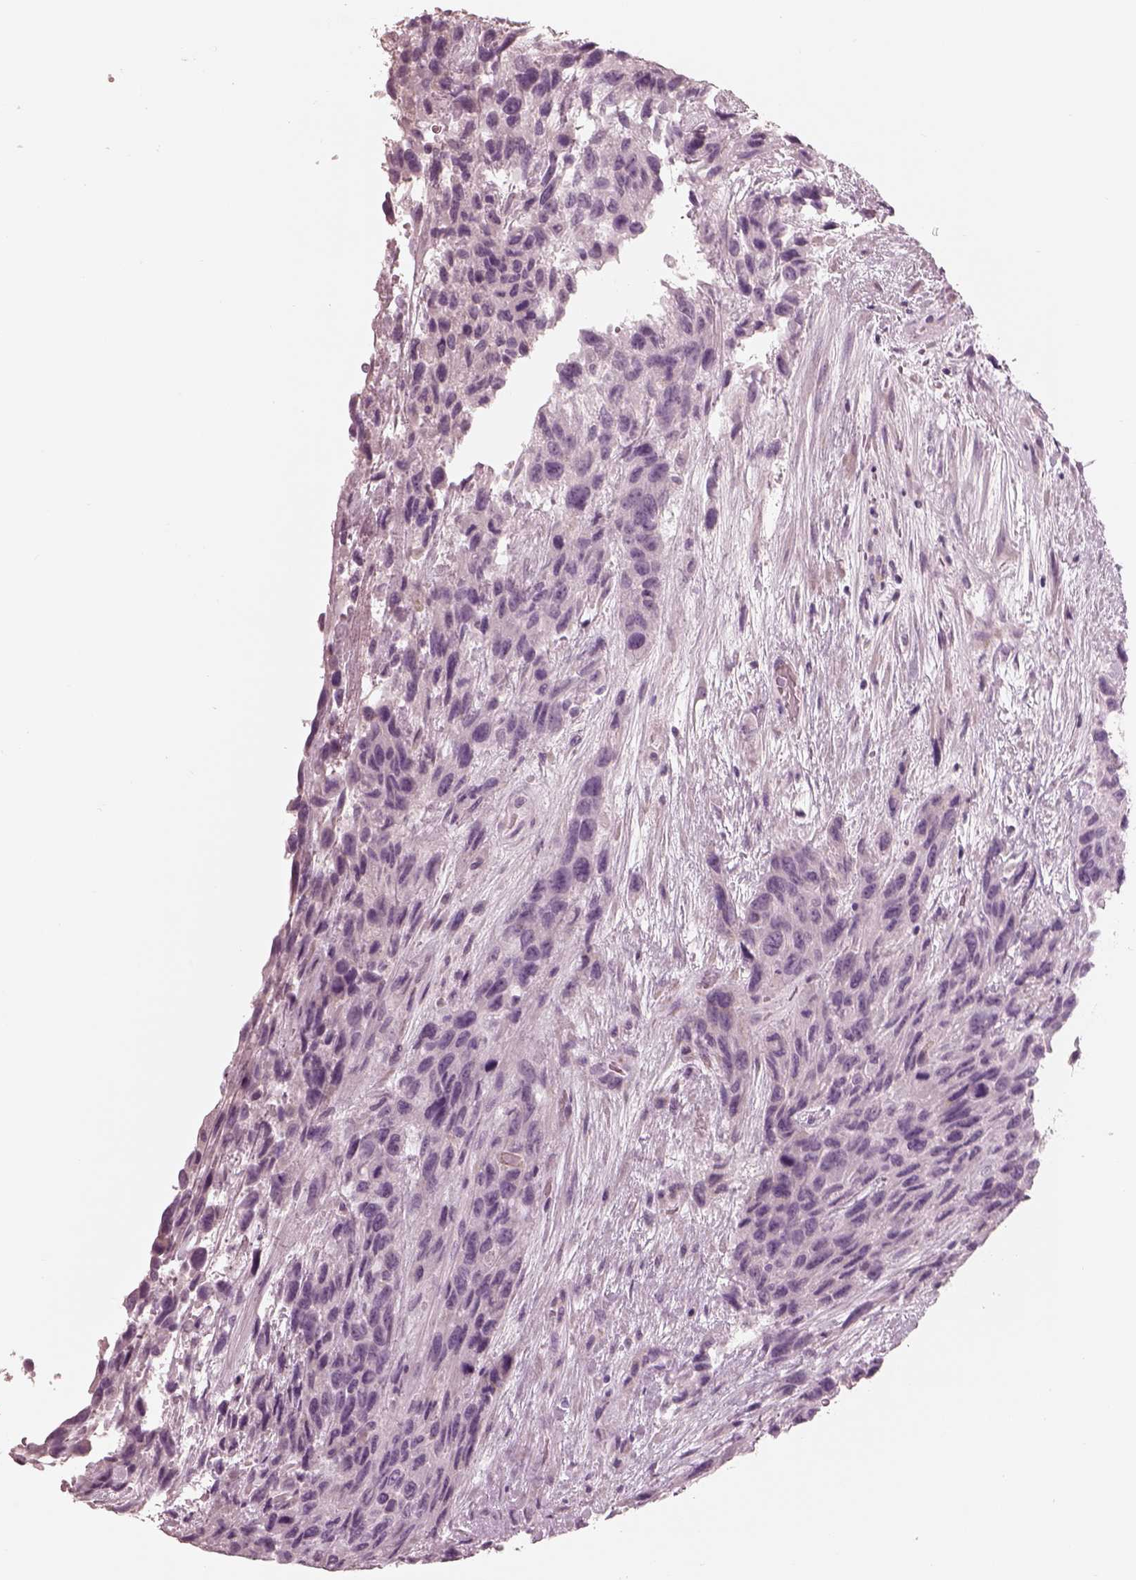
{"staining": {"intensity": "negative", "quantity": "none", "location": "none"}, "tissue": "urothelial cancer", "cell_type": "Tumor cells", "image_type": "cancer", "snomed": [{"axis": "morphology", "description": "Urothelial carcinoma, High grade"}, {"axis": "topography", "description": "Urinary bladder"}], "caption": "A micrograph of human urothelial cancer is negative for staining in tumor cells.", "gene": "CADM2", "patient": {"sex": "female", "age": 70}}